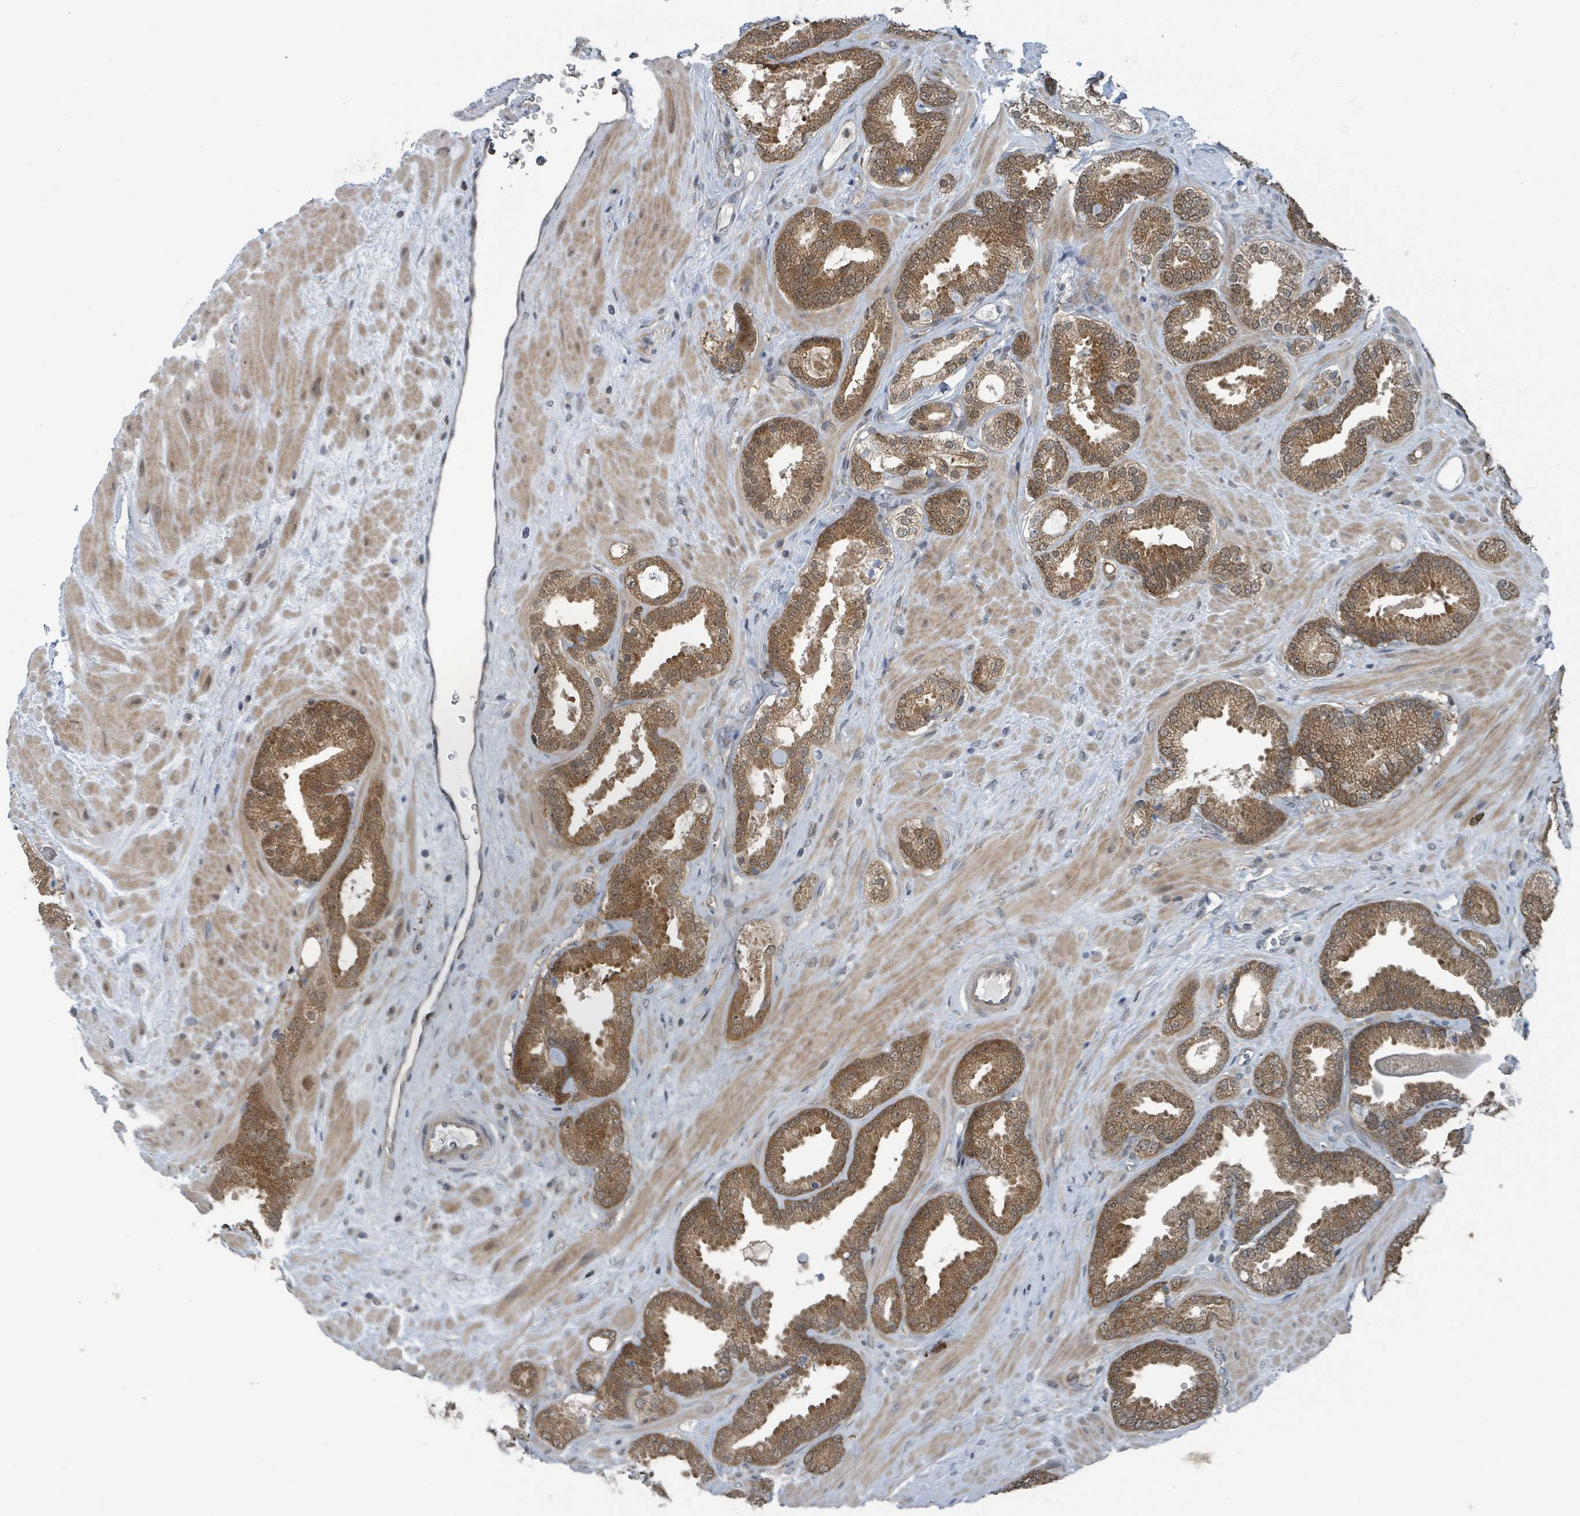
{"staining": {"intensity": "moderate", "quantity": ">75%", "location": "cytoplasmic/membranous,nuclear"}, "tissue": "prostate cancer", "cell_type": "Tumor cells", "image_type": "cancer", "snomed": [{"axis": "morphology", "description": "Adenocarcinoma, Low grade"}, {"axis": "topography", "description": "Prostate"}], "caption": "High-magnification brightfield microscopy of prostate cancer (low-grade adenocarcinoma) stained with DAB (3,3'-diaminobenzidine) (brown) and counterstained with hematoxylin (blue). tumor cells exhibit moderate cytoplasmic/membranous and nuclear positivity is present in about>75% of cells. Nuclei are stained in blue.", "gene": "GOLGA7", "patient": {"sex": "male", "age": 62}}